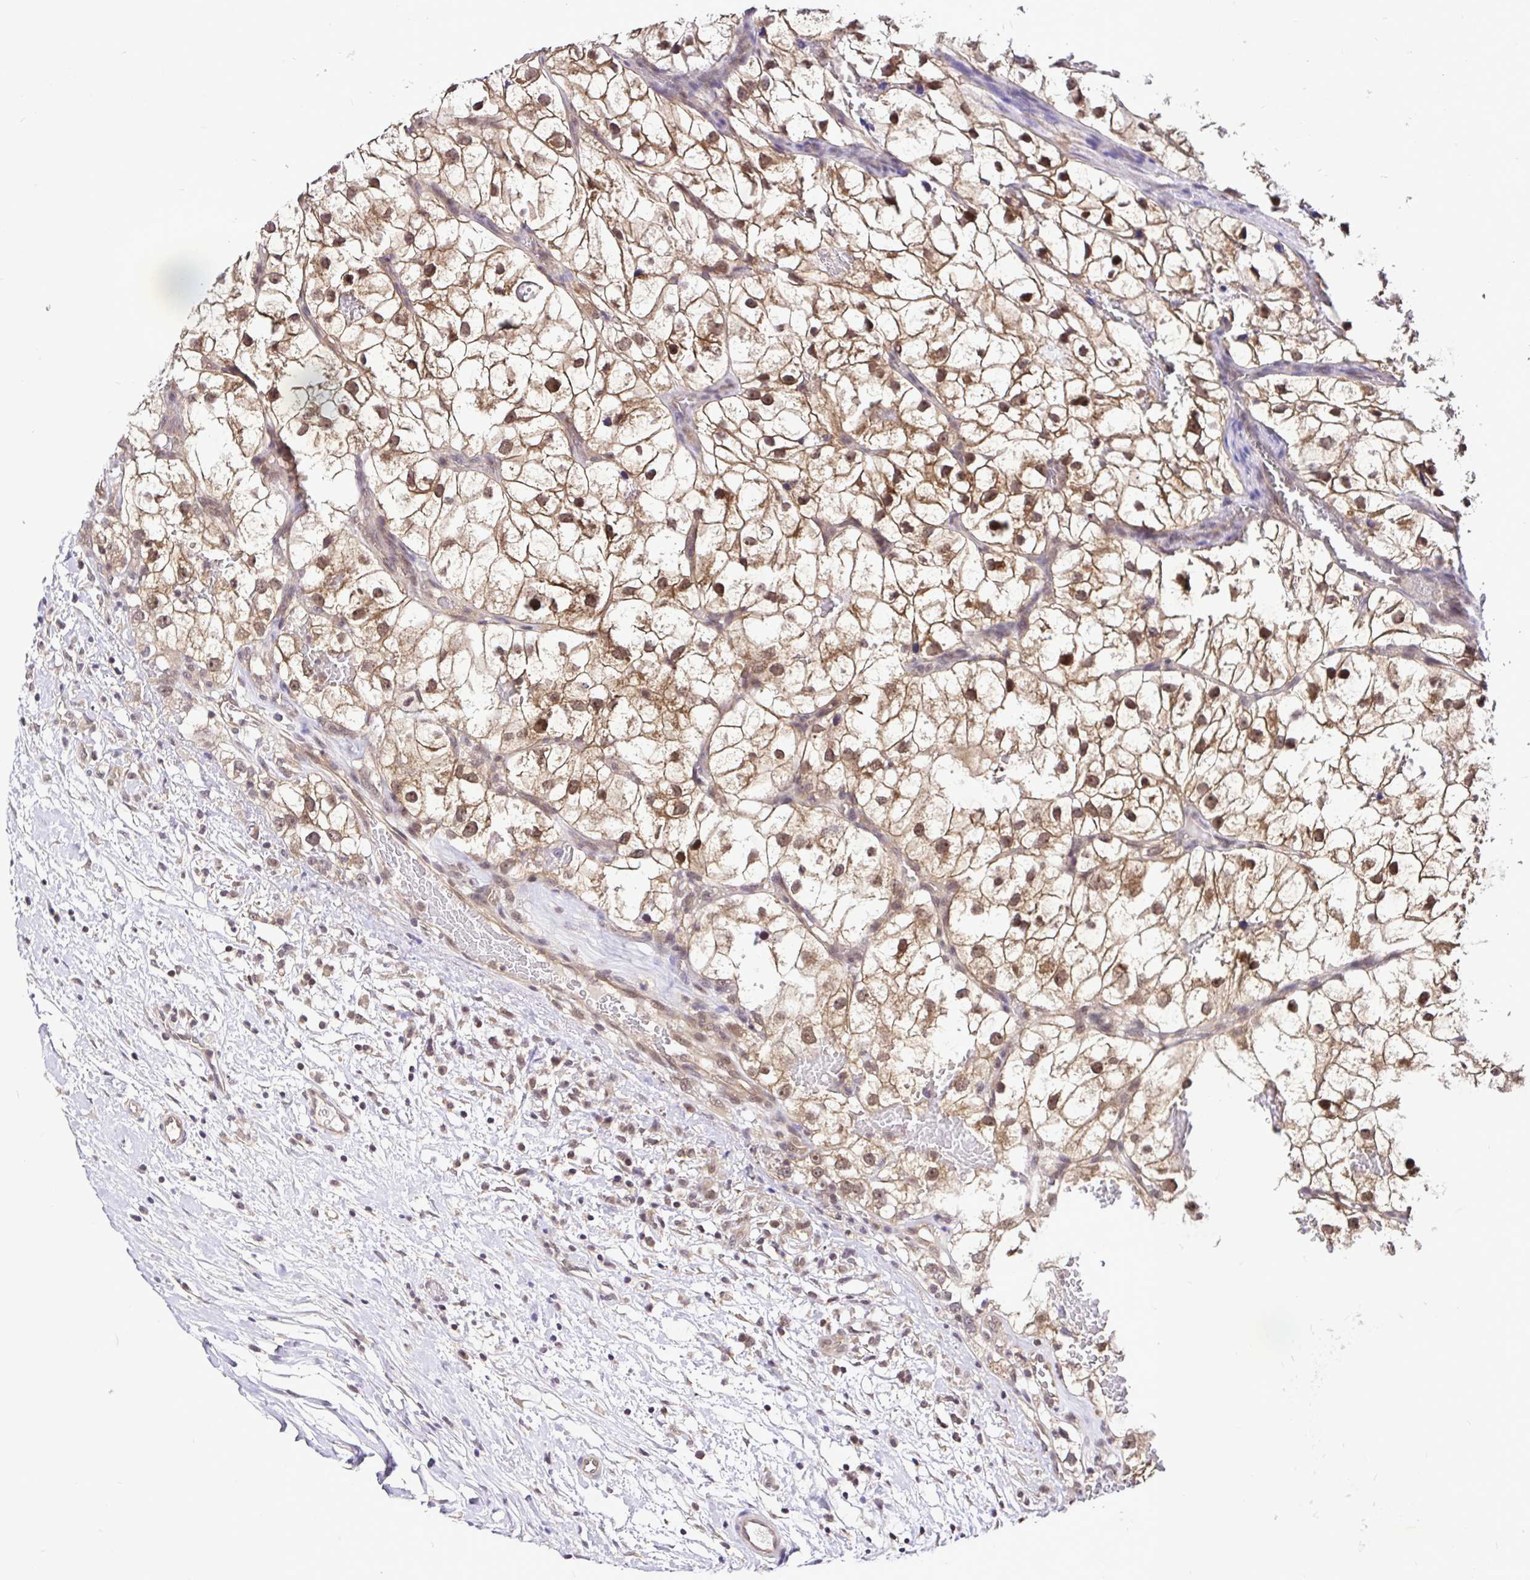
{"staining": {"intensity": "moderate", "quantity": ">75%", "location": "cytoplasmic/membranous,nuclear"}, "tissue": "renal cancer", "cell_type": "Tumor cells", "image_type": "cancer", "snomed": [{"axis": "morphology", "description": "Adenocarcinoma, NOS"}, {"axis": "topography", "description": "Kidney"}], "caption": "Protein analysis of renal cancer tissue exhibits moderate cytoplasmic/membranous and nuclear staining in about >75% of tumor cells.", "gene": "UBE2M", "patient": {"sex": "male", "age": 59}}